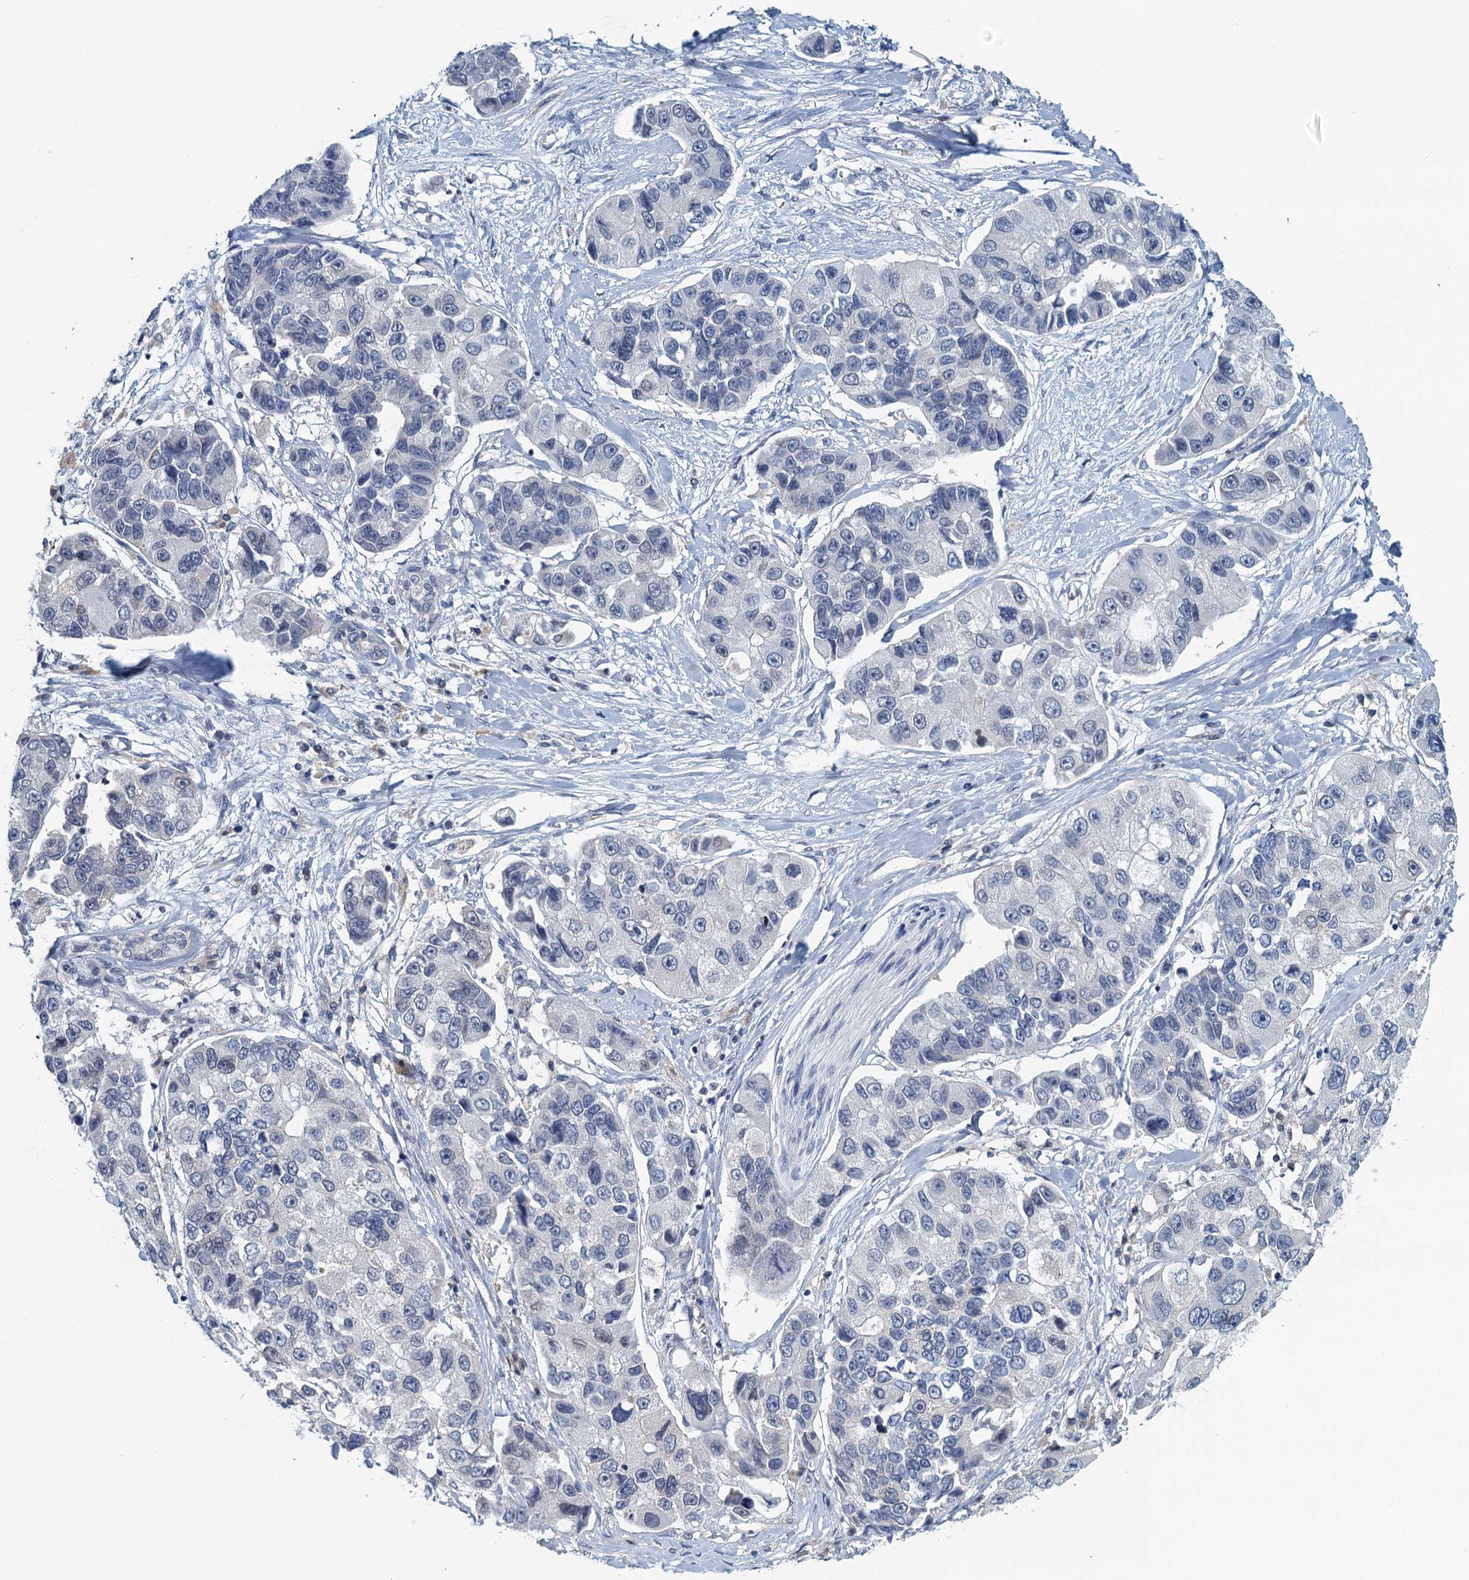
{"staining": {"intensity": "negative", "quantity": "none", "location": "none"}, "tissue": "lung cancer", "cell_type": "Tumor cells", "image_type": "cancer", "snomed": [{"axis": "morphology", "description": "Adenocarcinoma, NOS"}, {"axis": "topography", "description": "Lung"}], "caption": "IHC photomicrograph of lung cancer stained for a protein (brown), which shows no positivity in tumor cells.", "gene": "NCKAP1L", "patient": {"sex": "female", "age": 54}}